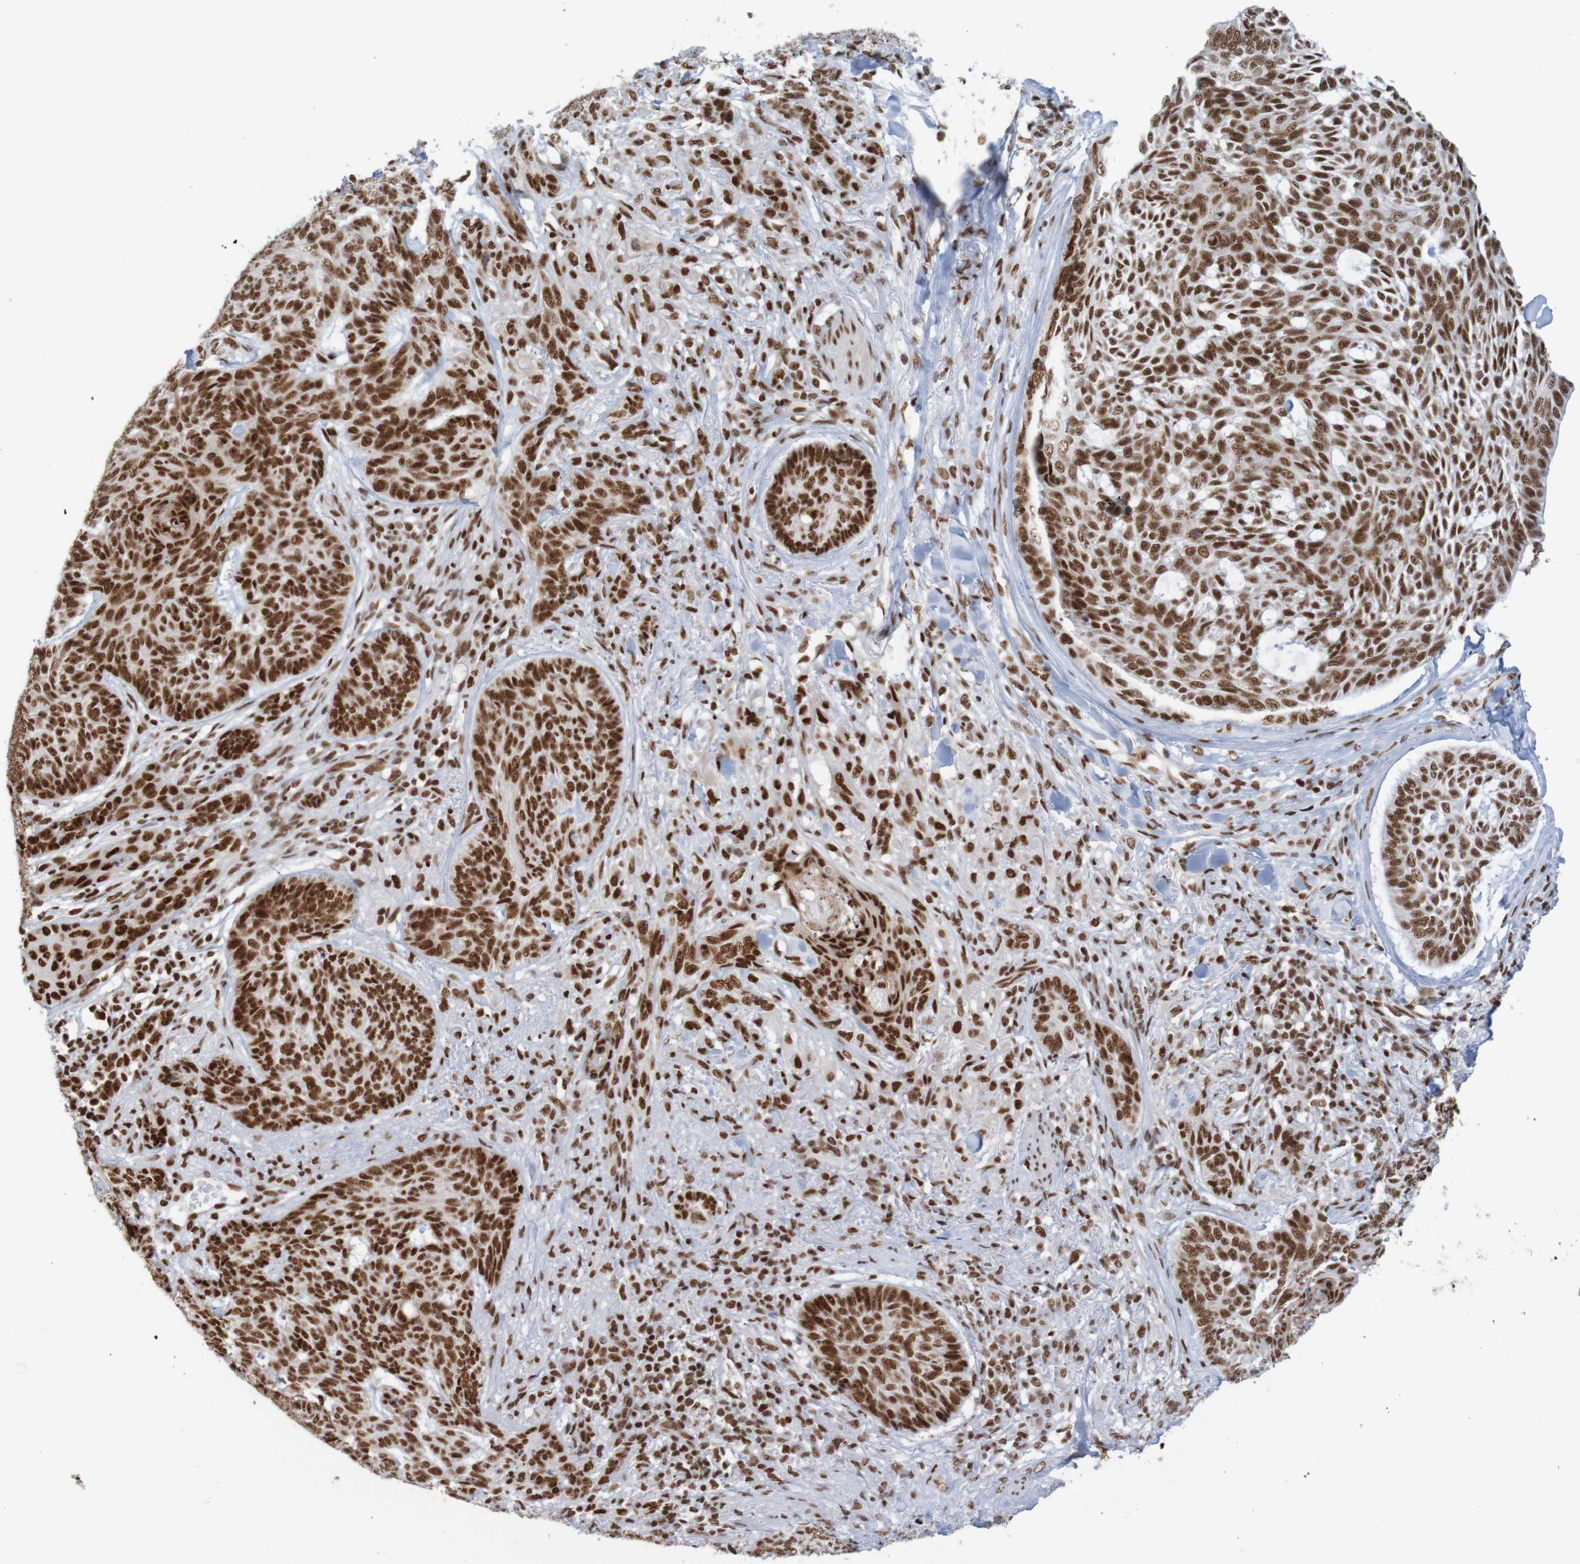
{"staining": {"intensity": "strong", "quantity": ">75%", "location": "nuclear"}, "tissue": "skin cancer", "cell_type": "Tumor cells", "image_type": "cancer", "snomed": [{"axis": "morphology", "description": "Basal cell carcinoma"}, {"axis": "topography", "description": "Skin"}], "caption": "The image displays staining of basal cell carcinoma (skin), revealing strong nuclear protein positivity (brown color) within tumor cells. (DAB IHC, brown staining for protein, blue staining for nuclei).", "gene": "THRAP3", "patient": {"sex": "male", "age": 43}}